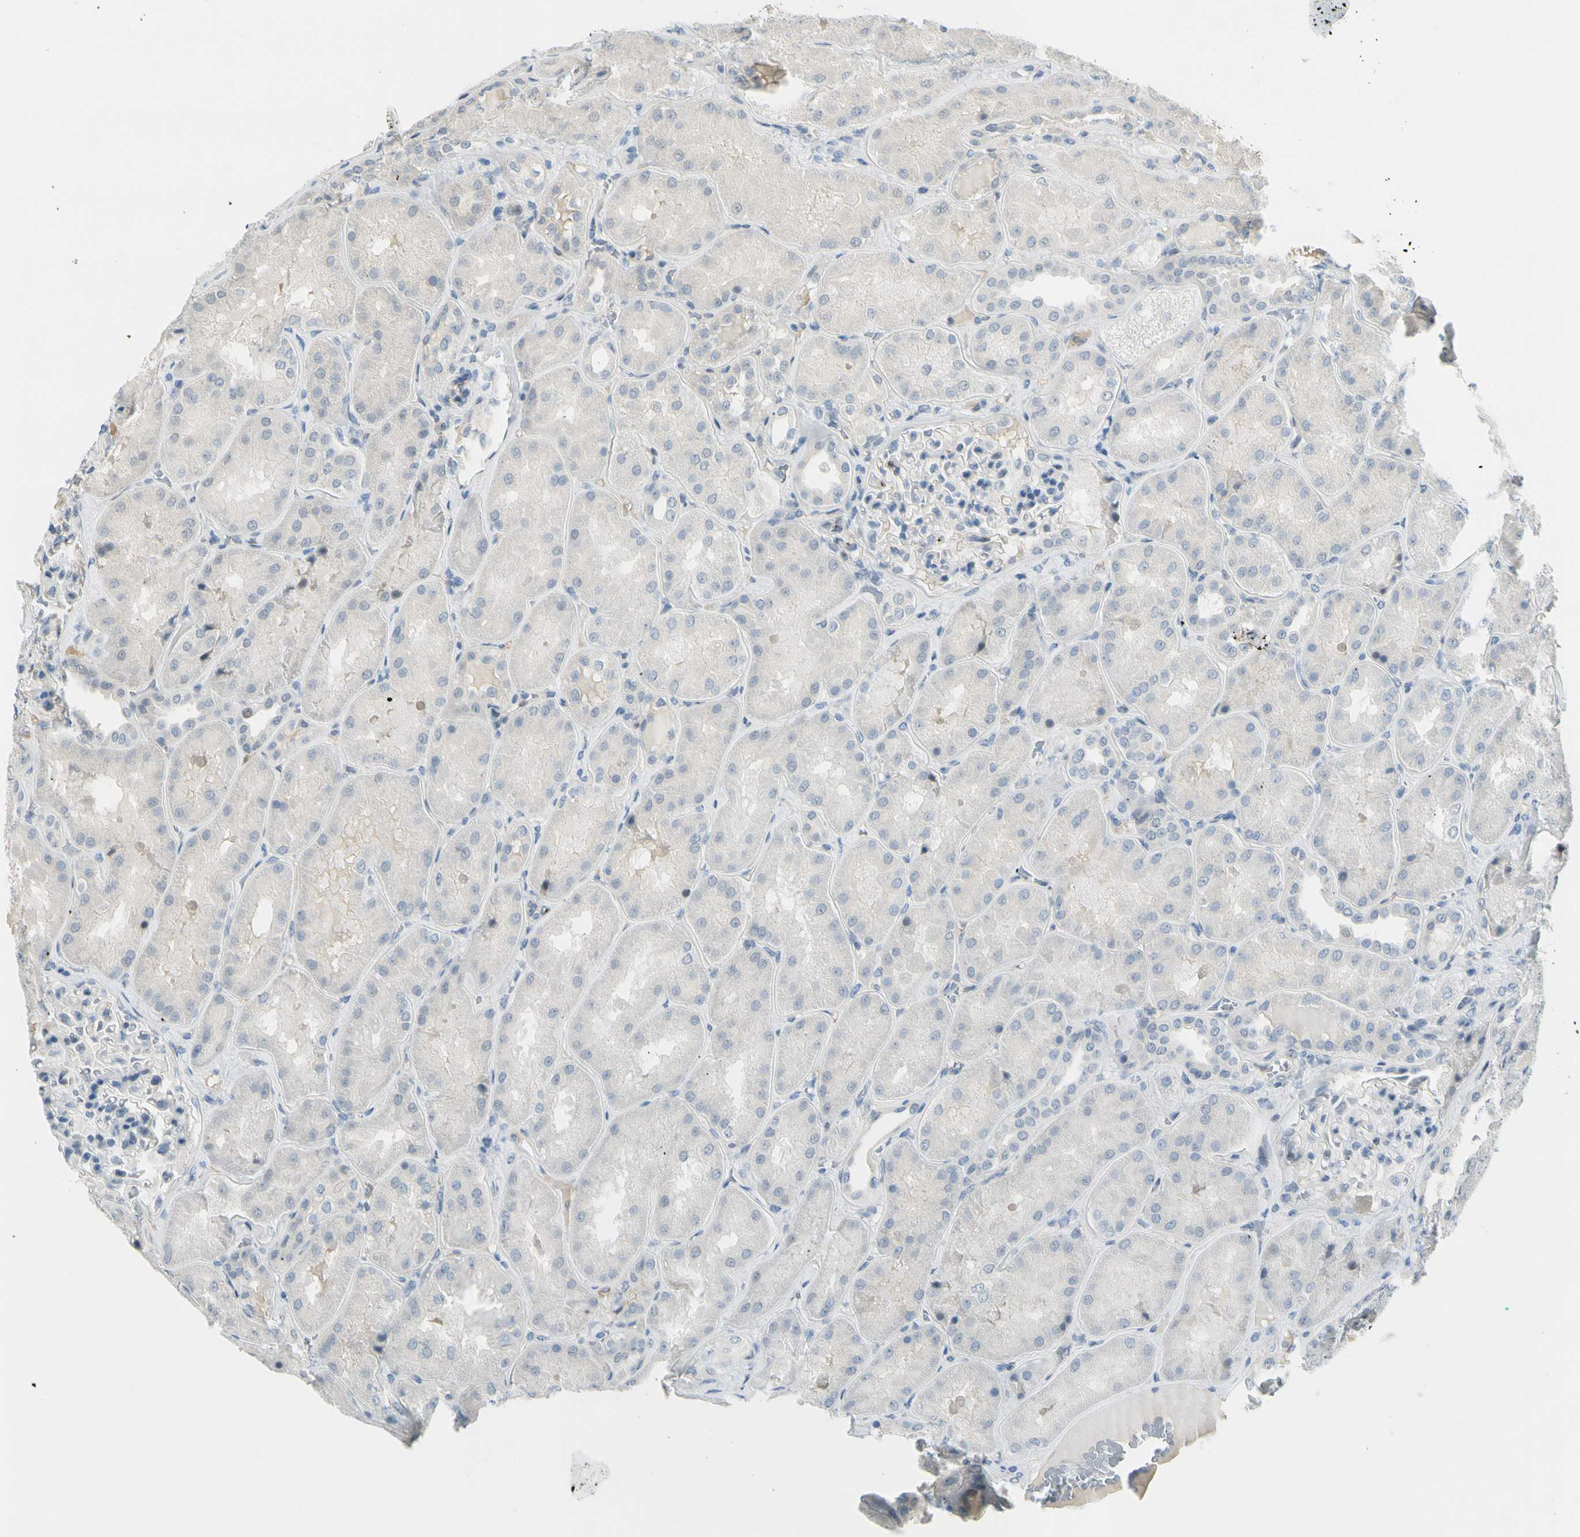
{"staining": {"intensity": "negative", "quantity": "none", "location": "none"}, "tissue": "kidney", "cell_type": "Cells in glomeruli", "image_type": "normal", "snomed": [{"axis": "morphology", "description": "Normal tissue, NOS"}, {"axis": "topography", "description": "Kidney"}], "caption": "Histopathology image shows no significant protein staining in cells in glomeruli of unremarkable kidney. Nuclei are stained in blue.", "gene": "B4GALNT1", "patient": {"sex": "female", "age": 56}}